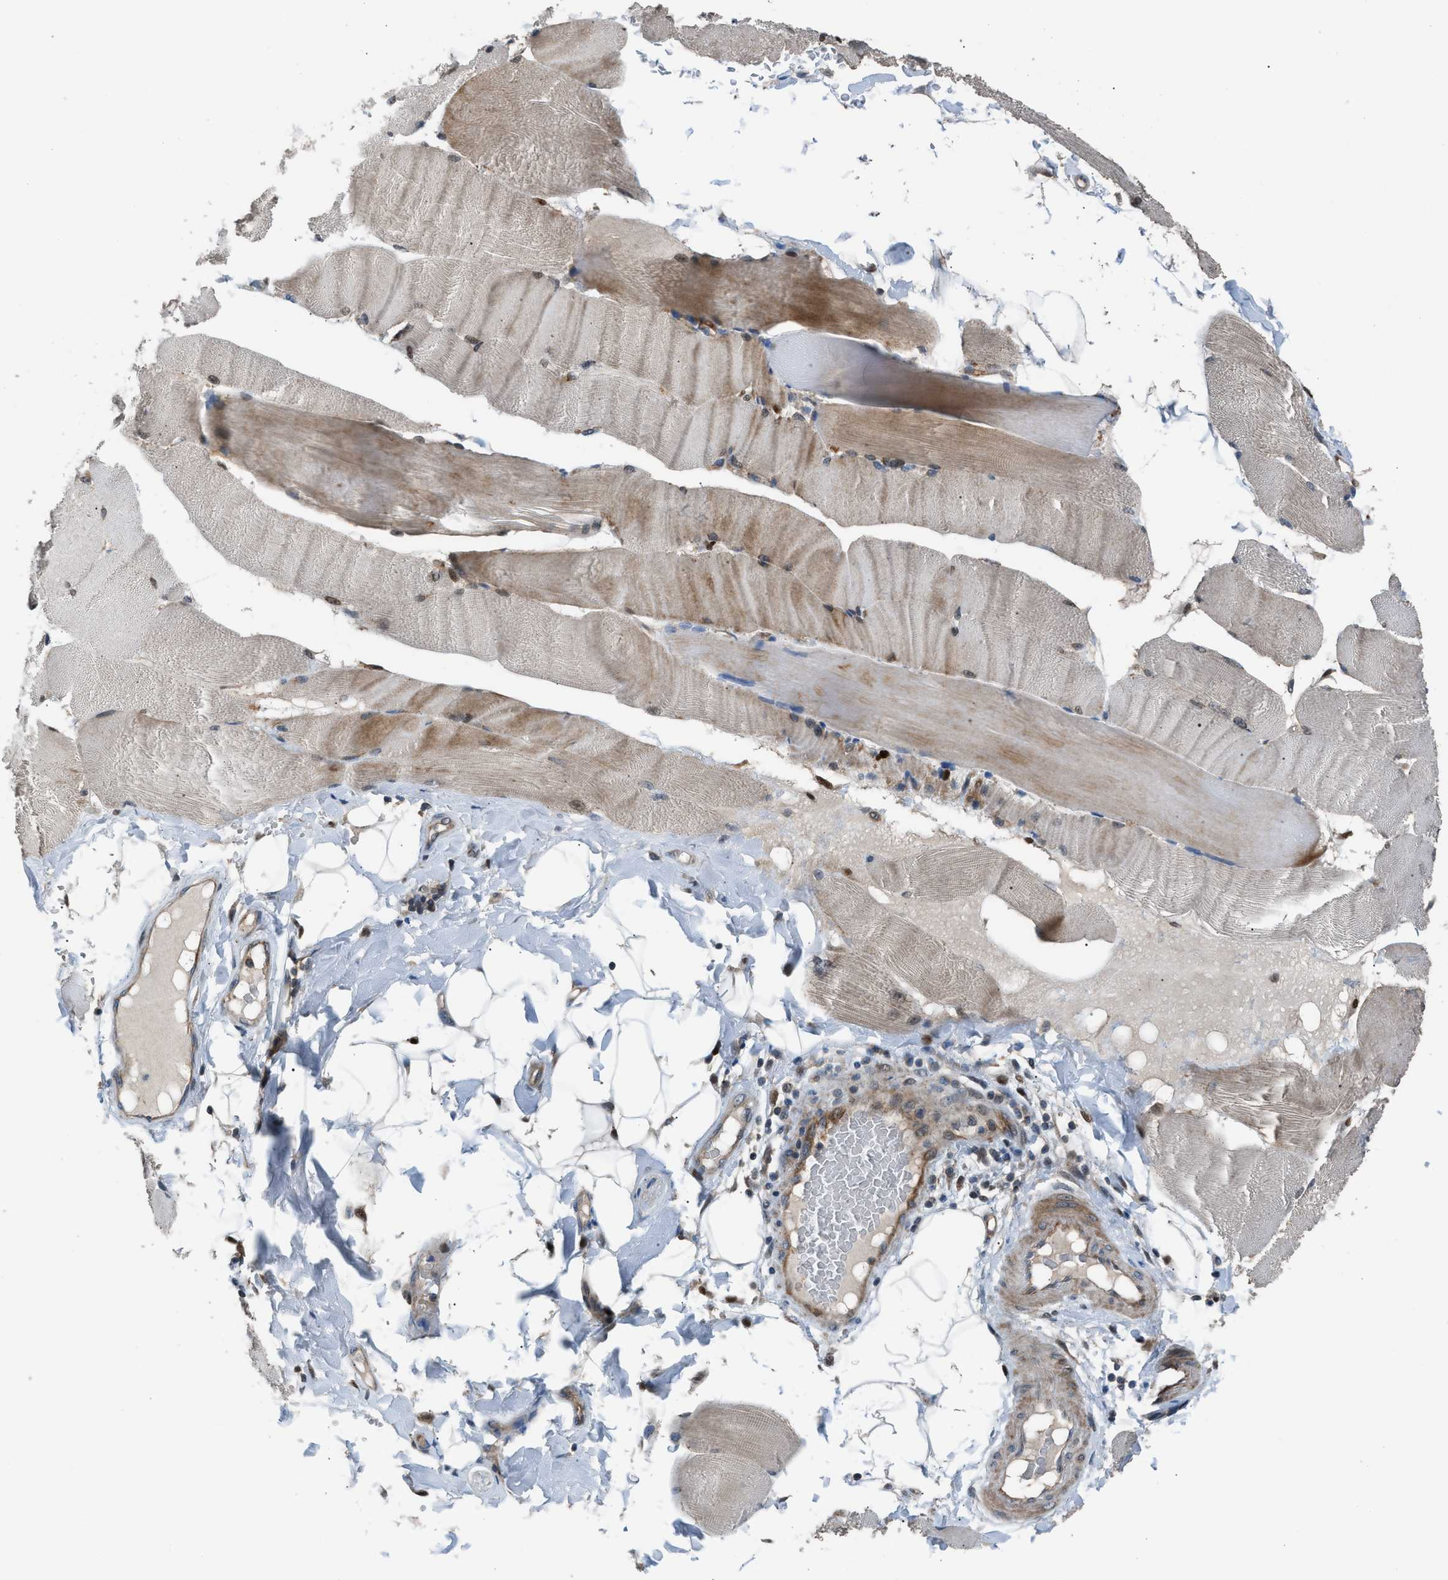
{"staining": {"intensity": "moderate", "quantity": "25%-75%", "location": "cytoplasmic/membranous,nuclear"}, "tissue": "skeletal muscle", "cell_type": "Myocytes", "image_type": "normal", "snomed": [{"axis": "morphology", "description": "Normal tissue, NOS"}, {"axis": "topography", "description": "Skin"}, {"axis": "topography", "description": "Skeletal muscle"}], "caption": "High-power microscopy captured an immunohistochemistry histopathology image of normal skeletal muscle, revealing moderate cytoplasmic/membranous,nuclear staining in approximately 25%-75% of myocytes. The protein is shown in brown color, while the nuclei are stained blue.", "gene": "CRTC1", "patient": {"sex": "male", "age": 83}}